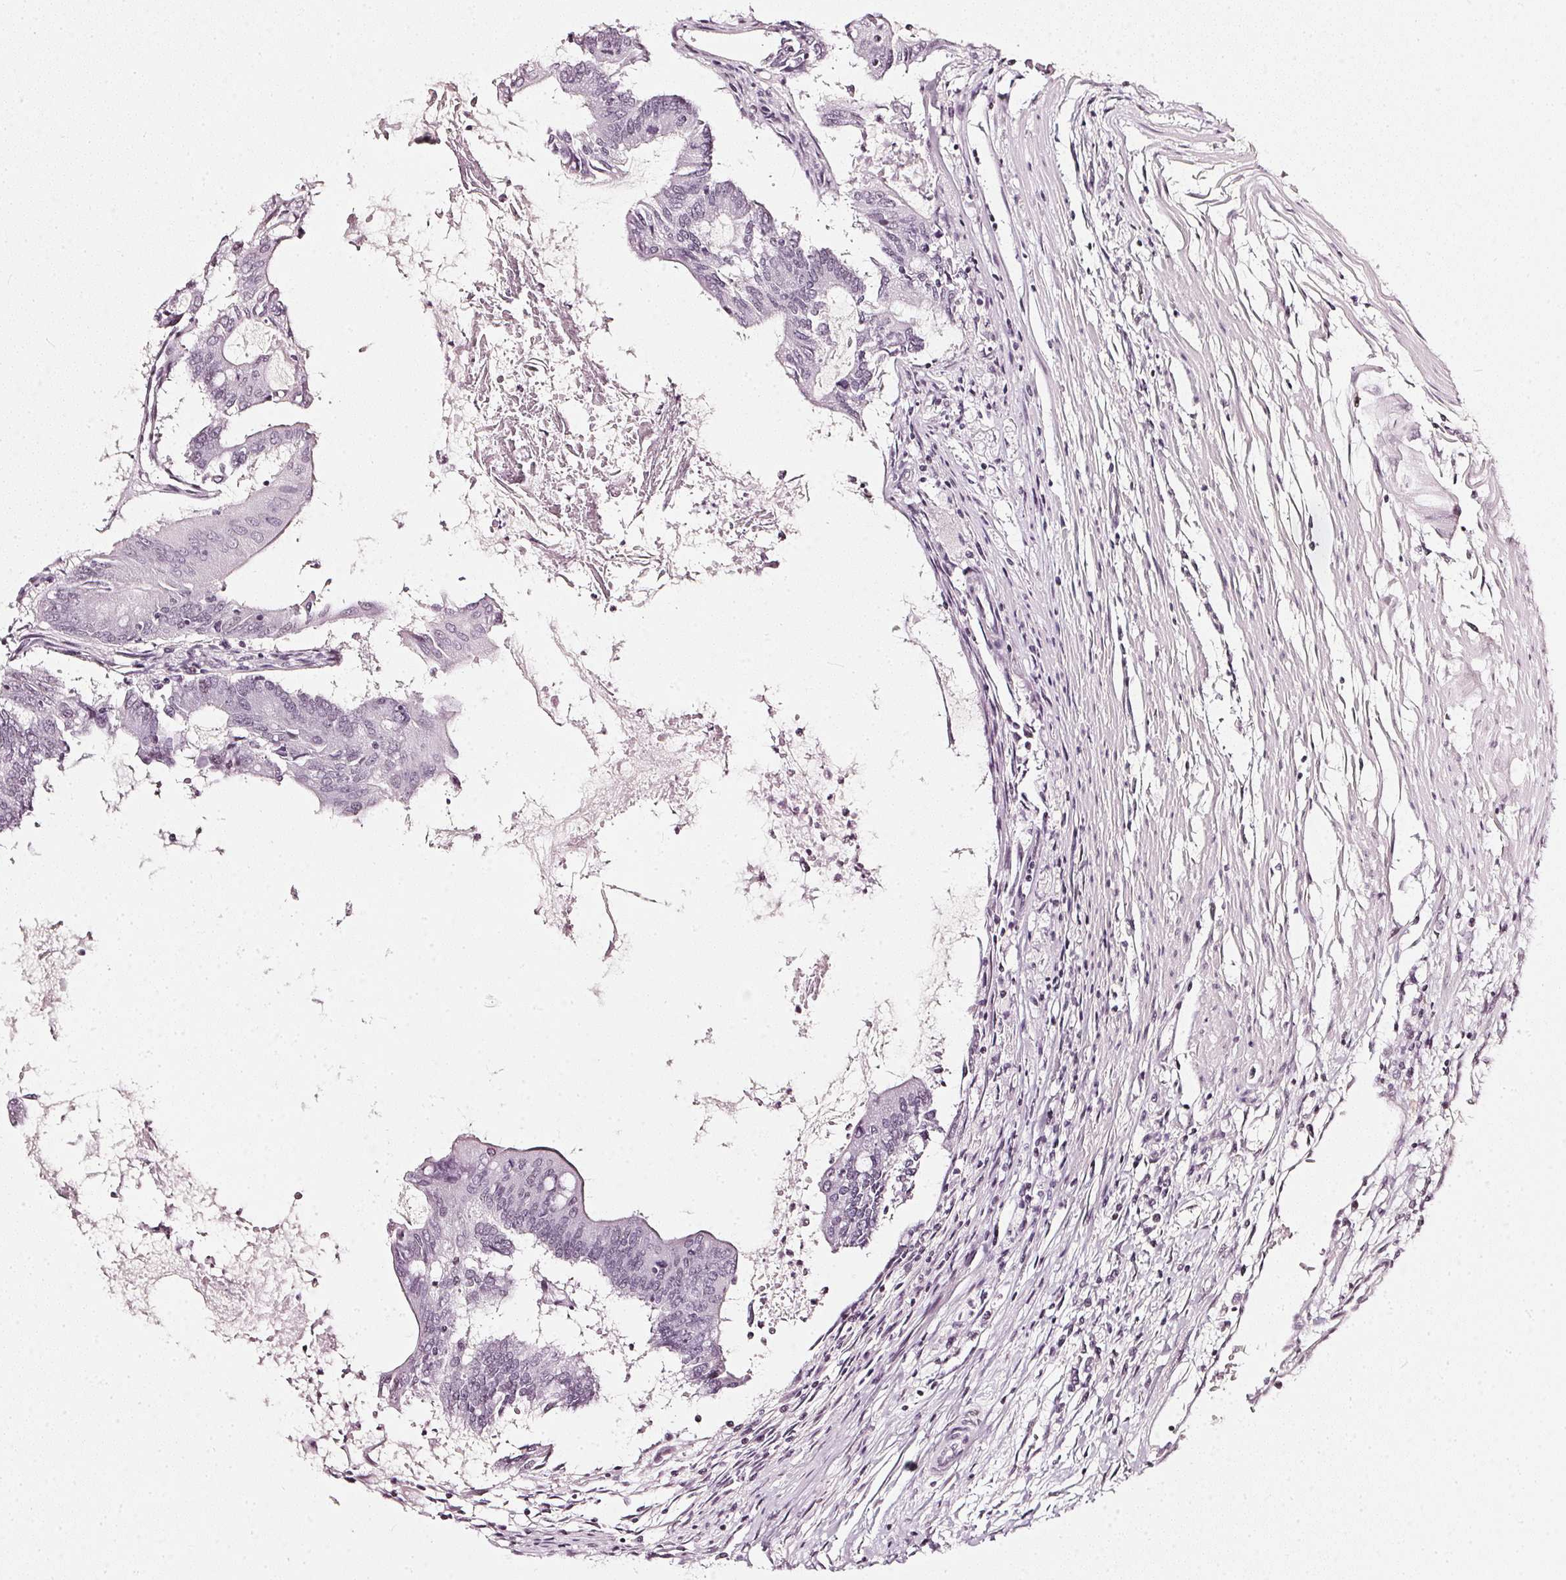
{"staining": {"intensity": "negative", "quantity": "none", "location": "none"}, "tissue": "colorectal cancer", "cell_type": "Tumor cells", "image_type": "cancer", "snomed": [{"axis": "morphology", "description": "Adenocarcinoma, NOS"}, {"axis": "topography", "description": "Colon"}], "caption": "Tumor cells show no significant protein staining in colorectal cancer. Nuclei are stained in blue.", "gene": "DNAJC6", "patient": {"sex": "female", "age": 70}}